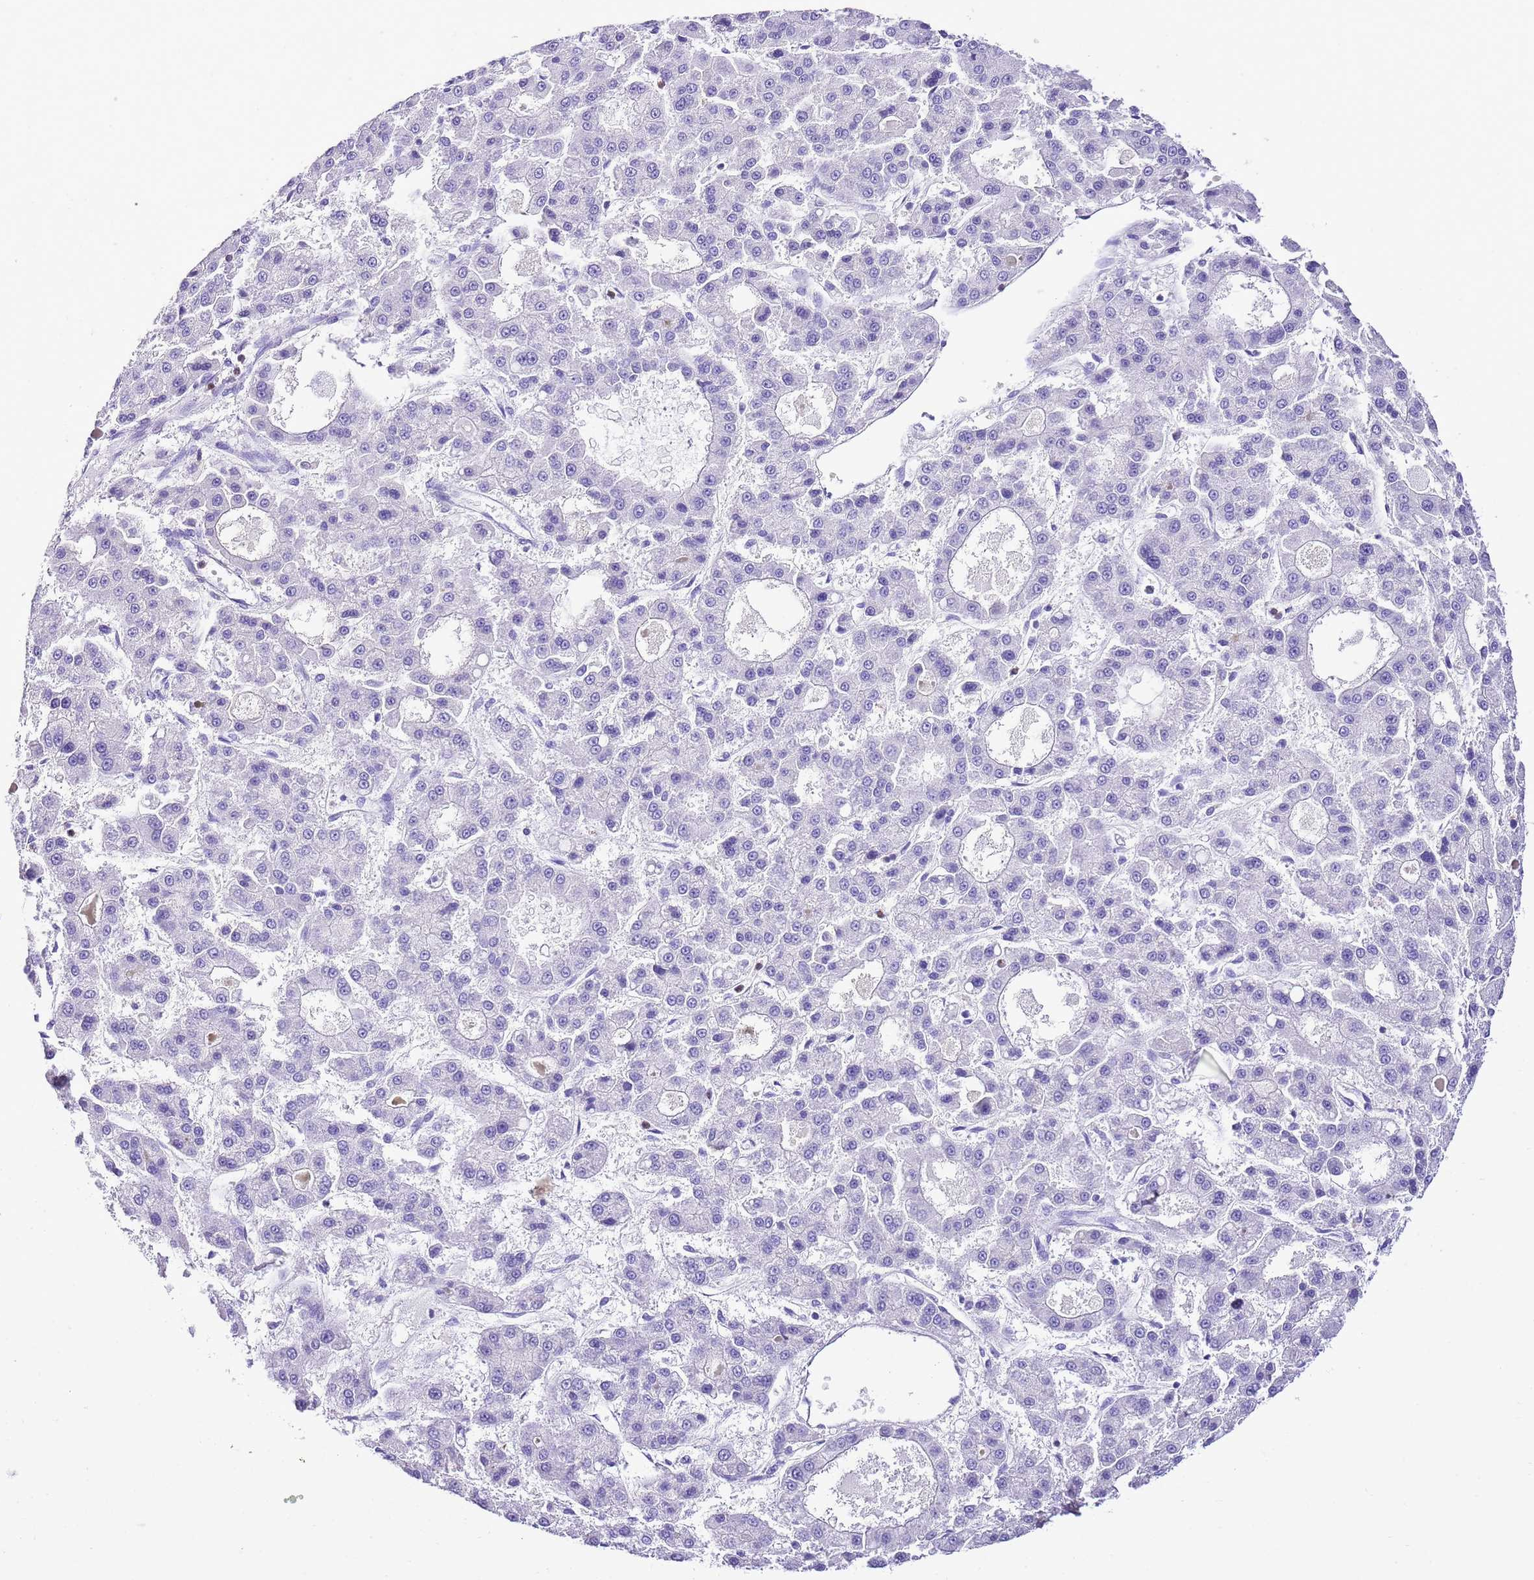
{"staining": {"intensity": "negative", "quantity": "none", "location": "none"}, "tissue": "liver cancer", "cell_type": "Tumor cells", "image_type": "cancer", "snomed": [{"axis": "morphology", "description": "Carcinoma, Hepatocellular, NOS"}, {"axis": "topography", "description": "Liver"}], "caption": "An image of liver cancer (hepatocellular carcinoma) stained for a protein exhibits no brown staining in tumor cells.", "gene": "CNN2", "patient": {"sex": "male", "age": 70}}